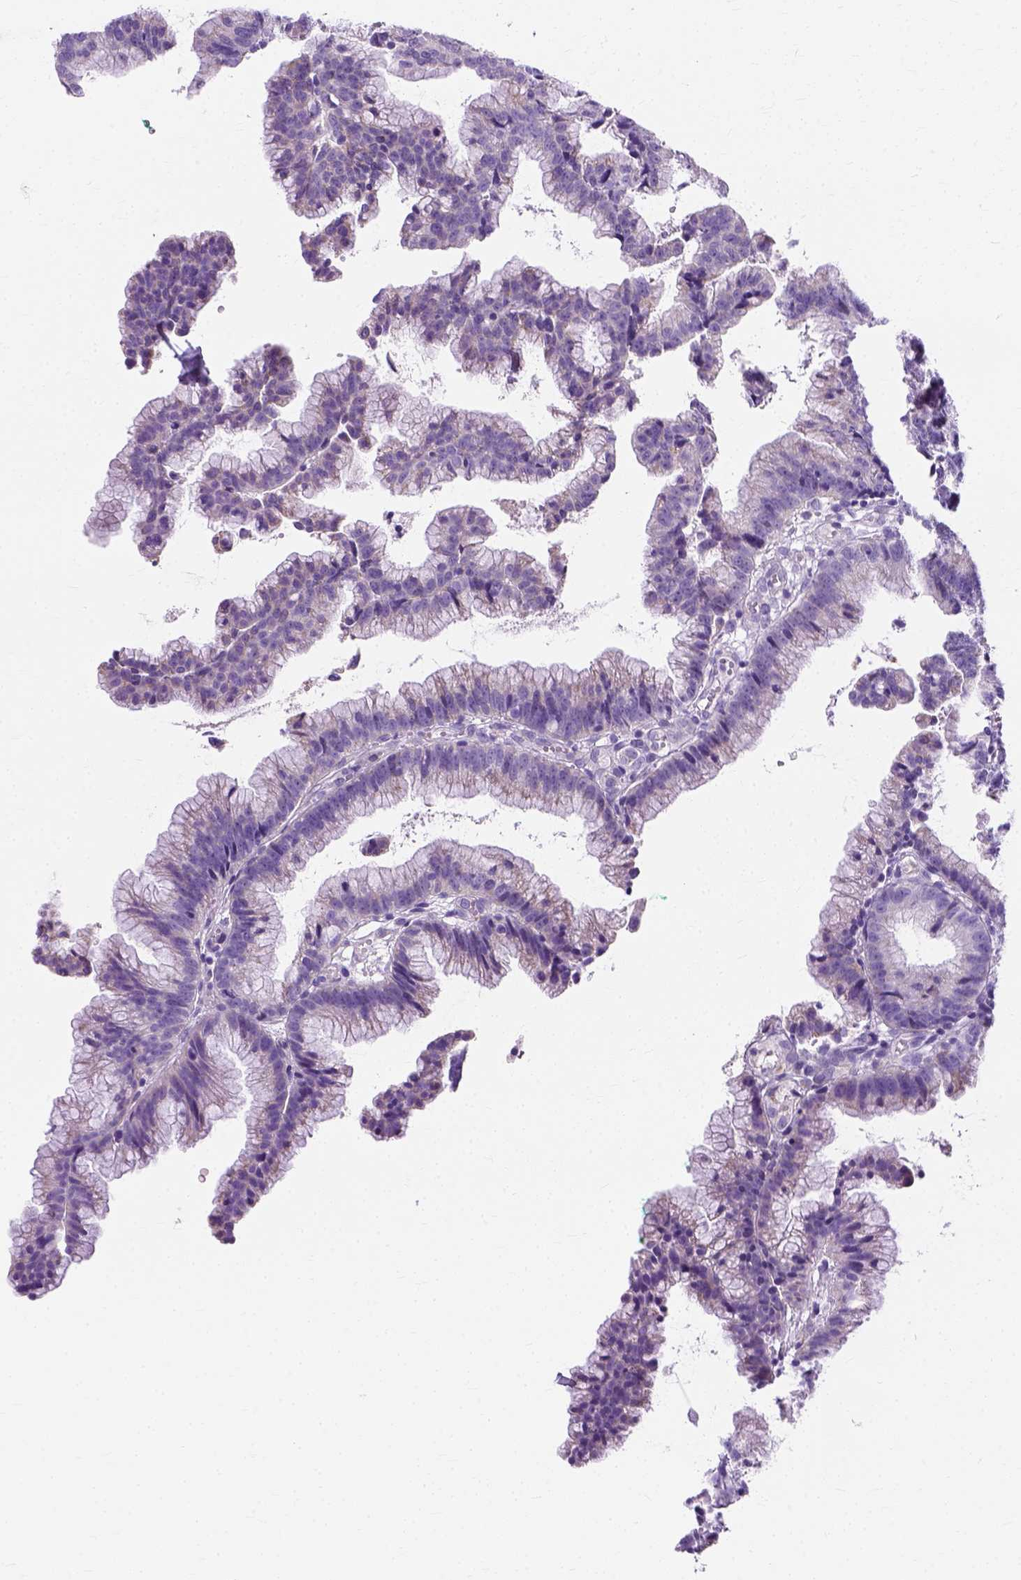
{"staining": {"intensity": "negative", "quantity": "none", "location": "none"}, "tissue": "colorectal cancer", "cell_type": "Tumor cells", "image_type": "cancer", "snomed": [{"axis": "morphology", "description": "Adenocarcinoma, NOS"}, {"axis": "topography", "description": "Colon"}], "caption": "Immunohistochemistry (IHC) image of neoplastic tissue: human adenocarcinoma (colorectal) stained with DAB (3,3'-diaminobenzidine) shows no significant protein staining in tumor cells. (DAB (3,3'-diaminobenzidine) IHC, high magnification).", "gene": "MYH15", "patient": {"sex": "female", "age": 78}}